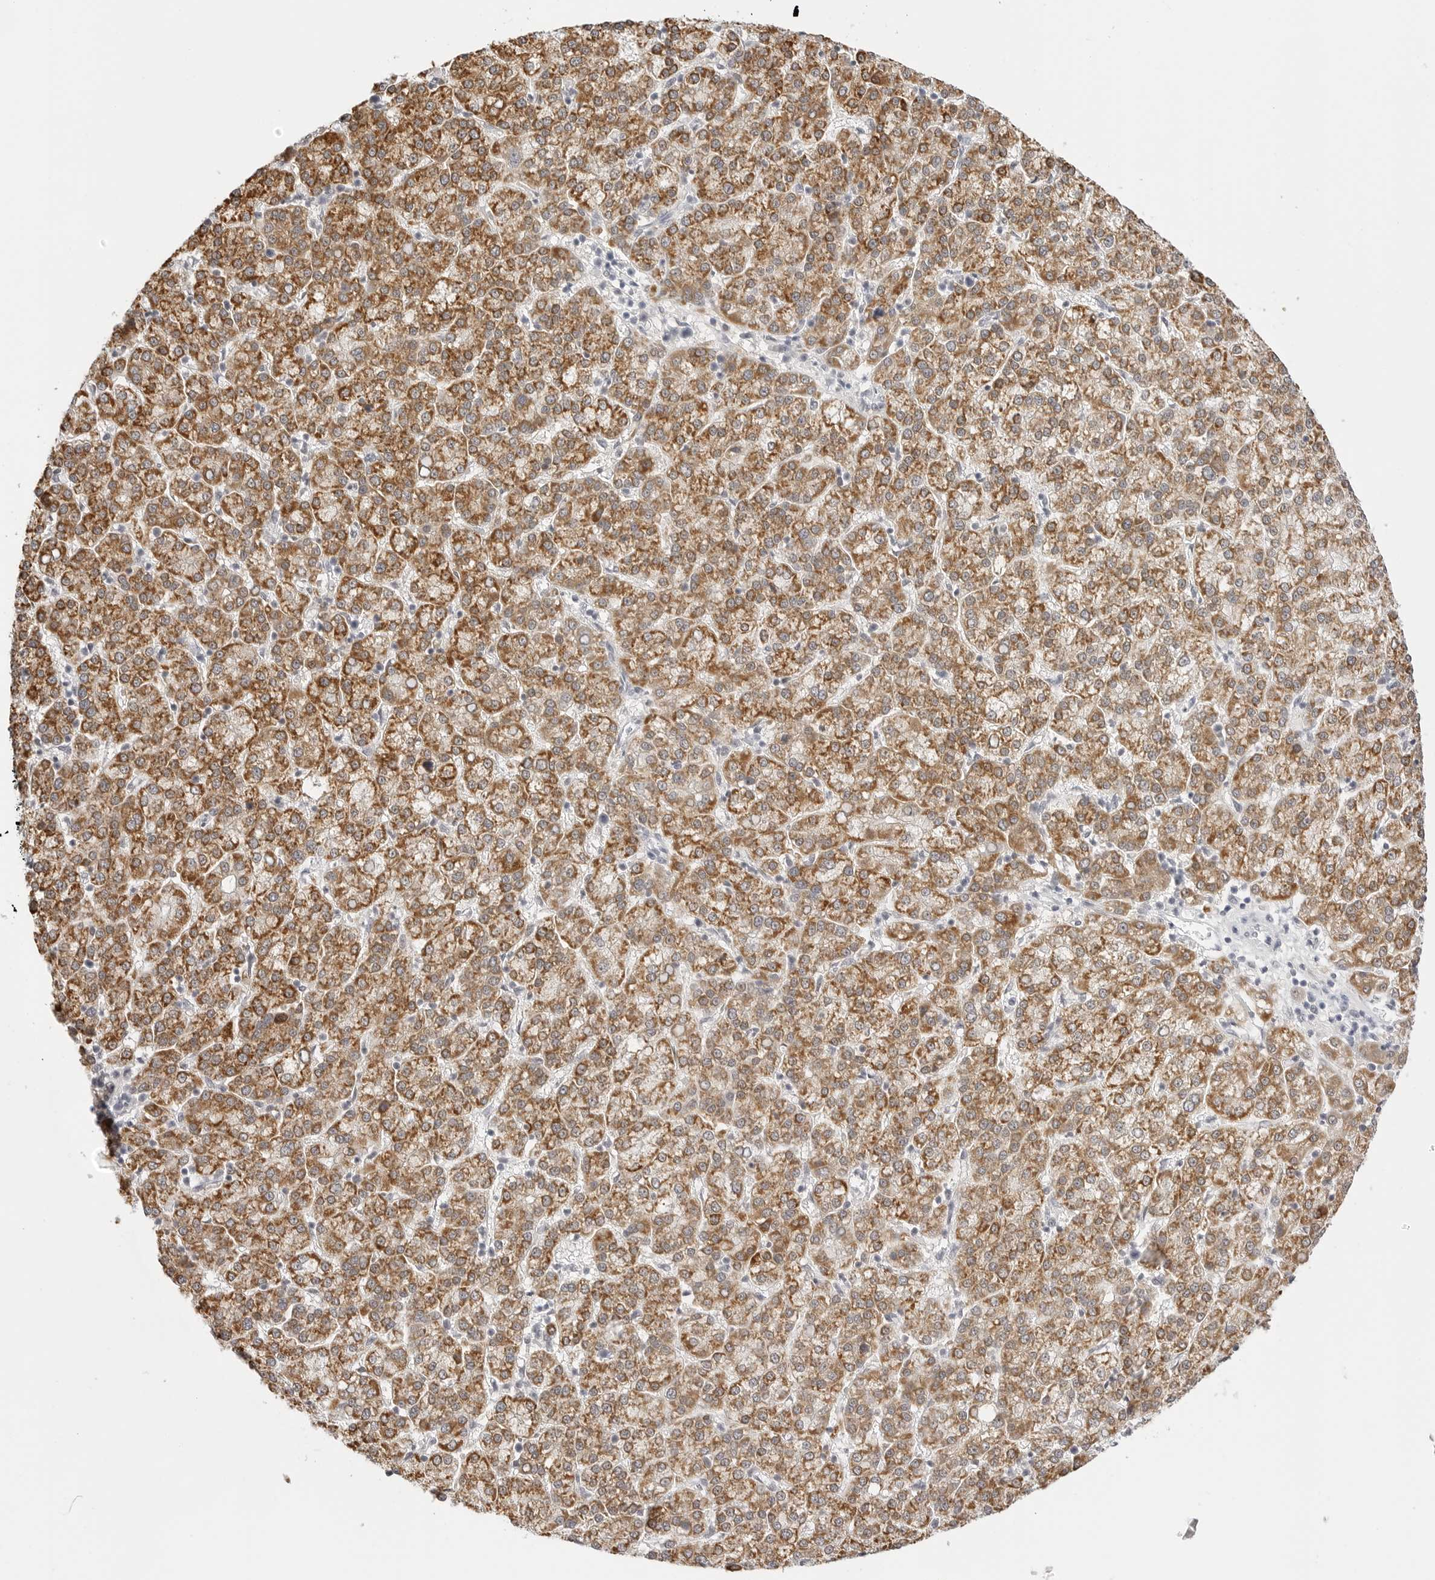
{"staining": {"intensity": "strong", "quantity": ">75%", "location": "cytoplasmic/membranous"}, "tissue": "liver cancer", "cell_type": "Tumor cells", "image_type": "cancer", "snomed": [{"axis": "morphology", "description": "Carcinoma, Hepatocellular, NOS"}, {"axis": "topography", "description": "Liver"}], "caption": "This is a micrograph of immunohistochemistry (IHC) staining of hepatocellular carcinoma (liver), which shows strong staining in the cytoplasmic/membranous of tumor cells.", "gene": "HMGCS2", "patient": {"sex": "female", "age": 58}}